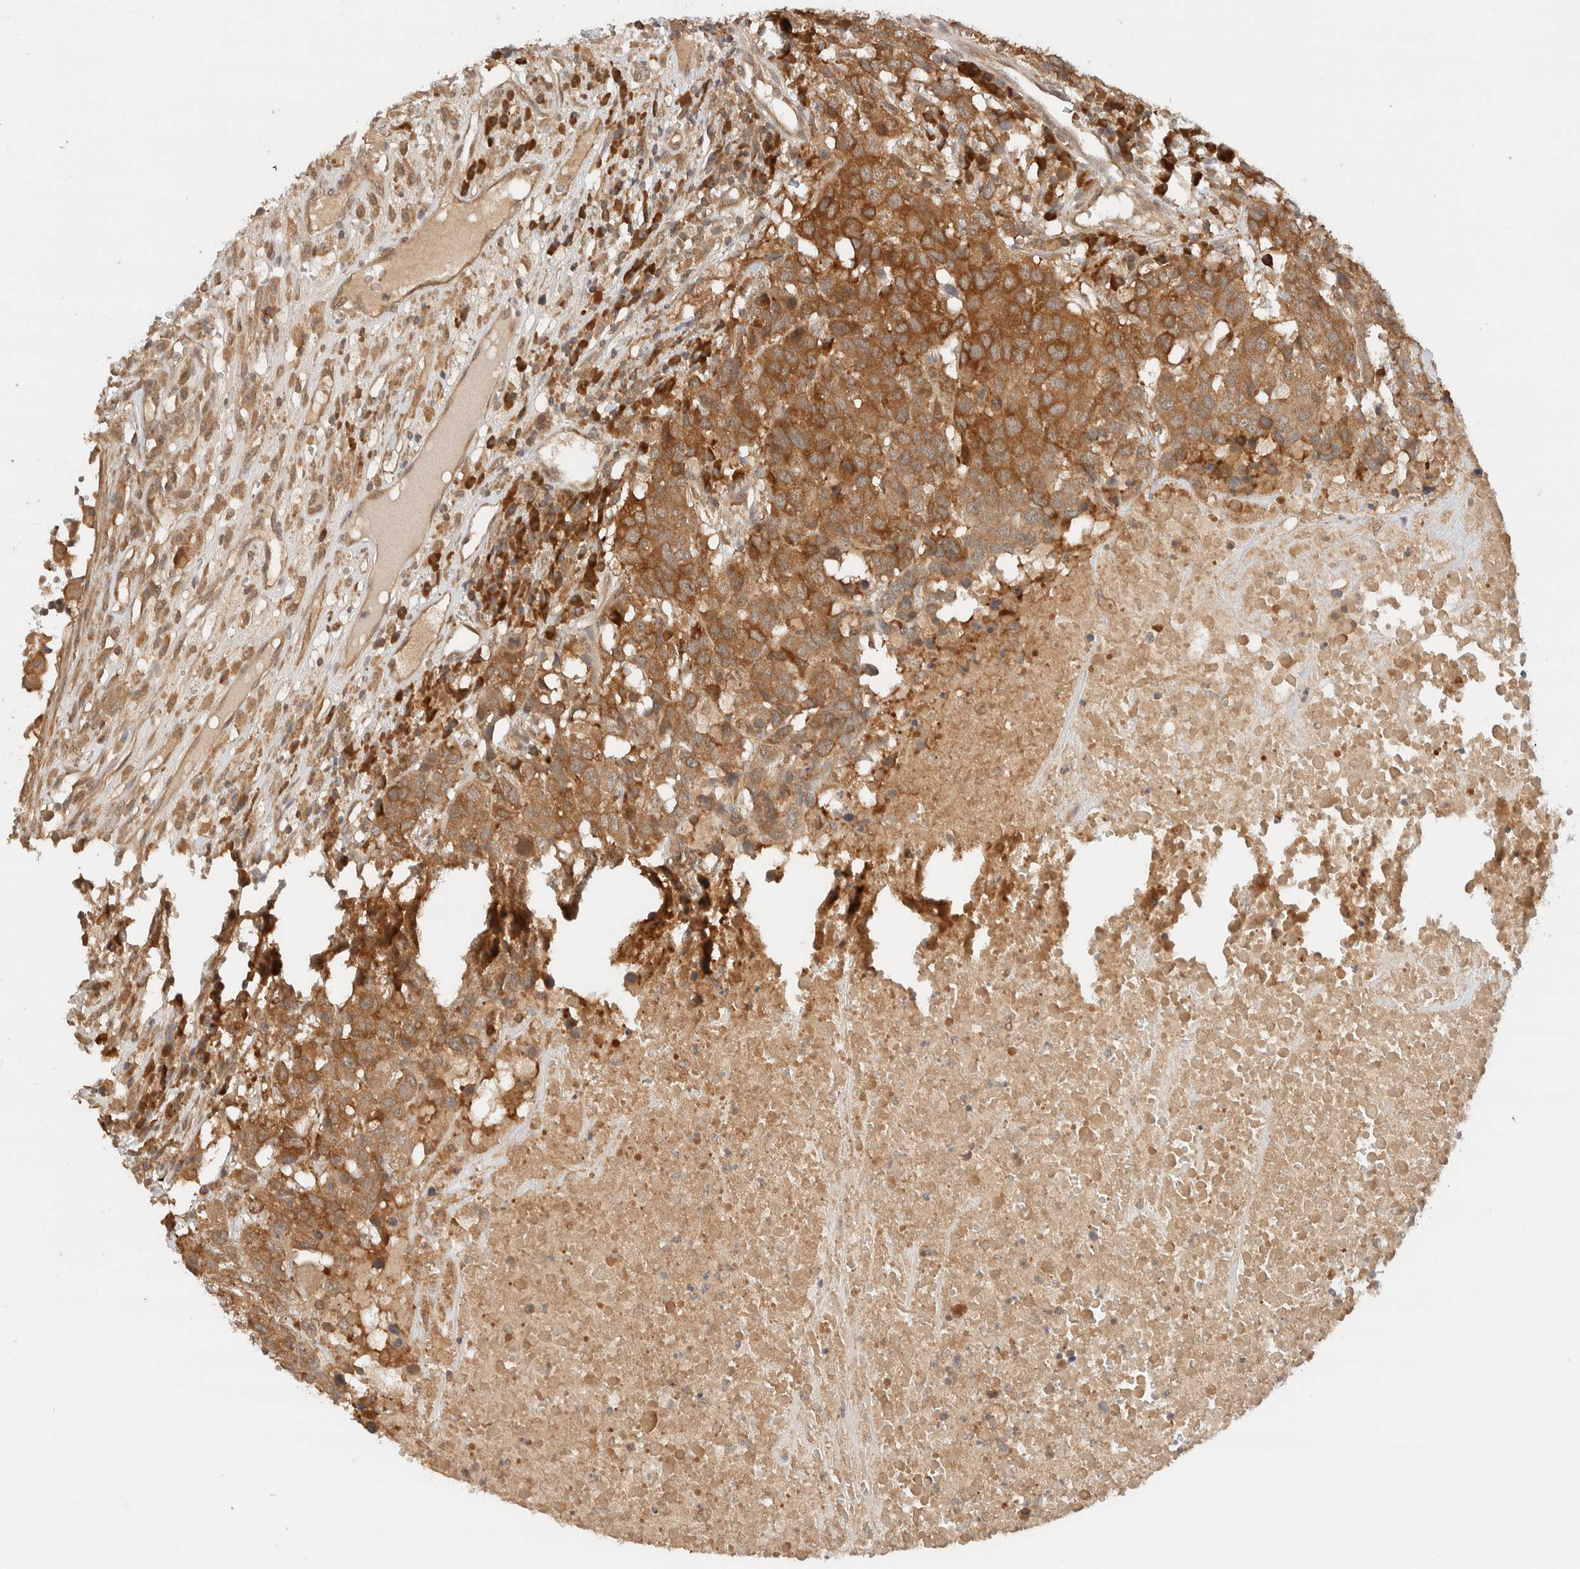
{"staining": {"intensity": "moderate", "quantity": ">75%", "location": "cytoplasmic/membranous"}, "tissue": "head and neck cancer", "cell_type": "Tumor cells", "image_type": "cancer", "snomed": [{"axis": "morphology", "description": "Squamous cell carcinoma, NOS"}, {"axis": "topography", "description": "Head-Neck"}], "caption": "Immunohistochemistry (IHC) histopathology image of head and neck cancer (squamous cell carcinoma) stained for a protein (brown), which demonstrates medium levels of moderate cytoplasmic/membranous expression in approximately >75% of tumor cells.", "gene": "ARFGEF2", "patient": {"sex": "male", "age": 66}}